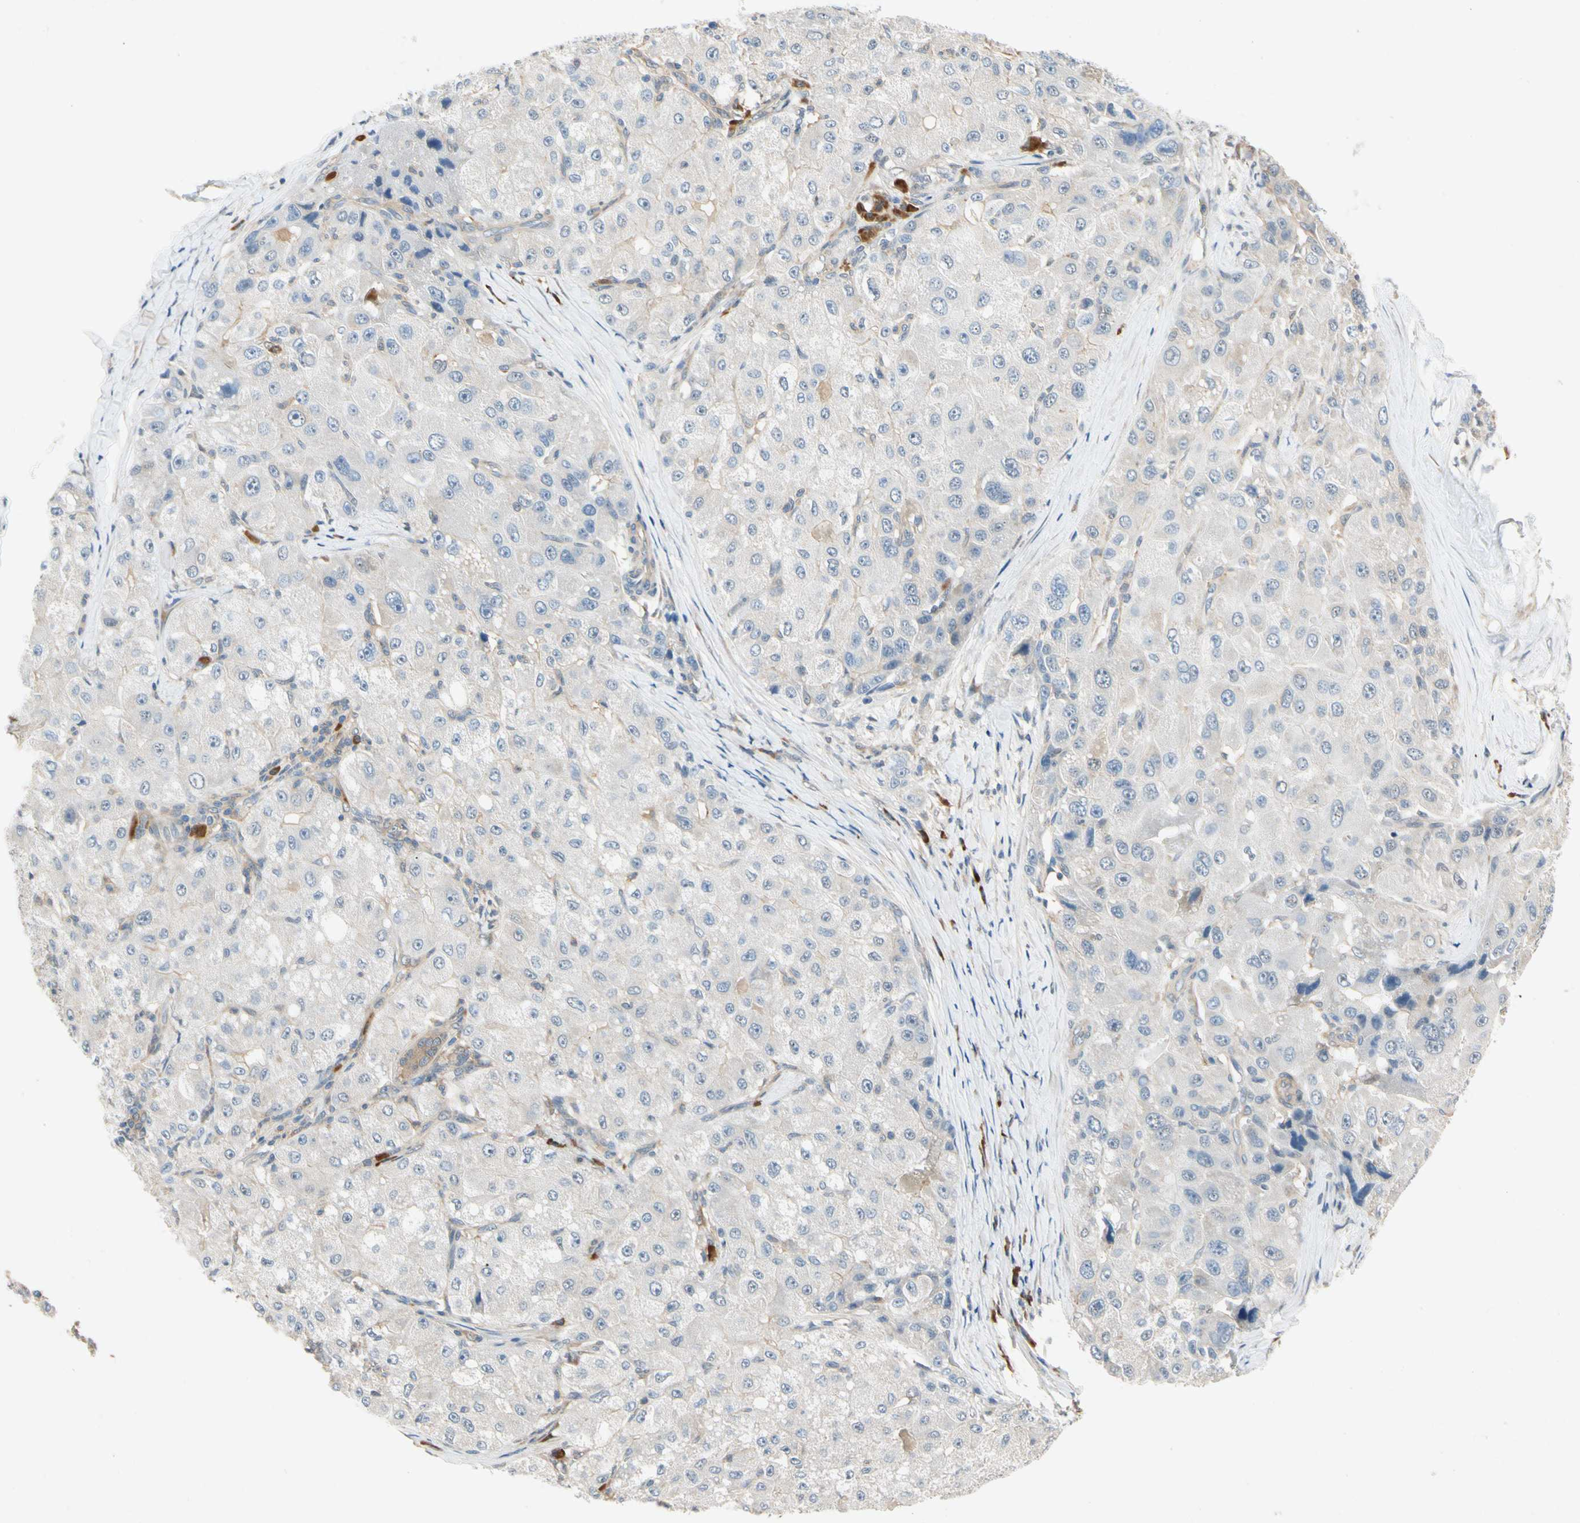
{"staining": {"intensity": "weak", "quantity": ">75%", "location": "cytoplasmic/membranous"}, "tissue": "liver cancer", "cell_type": "Tumor cells", "image_type": "cancer", "snomed": [{"axis": "morphology", "description": "Carcinoma, Hepatocellular, NOS"}, {"axis": "topography", "description": "Liver"}], "caption": "Protein positivity by immunohistochemistry (IHC) displays weak cytoplasmic/membranous staining in about >75% of tumor cells in liver cancer (hepatocellular carcinoma).", "gene": "WIPI1", "patient": {"sex": "male", "age": 80}}